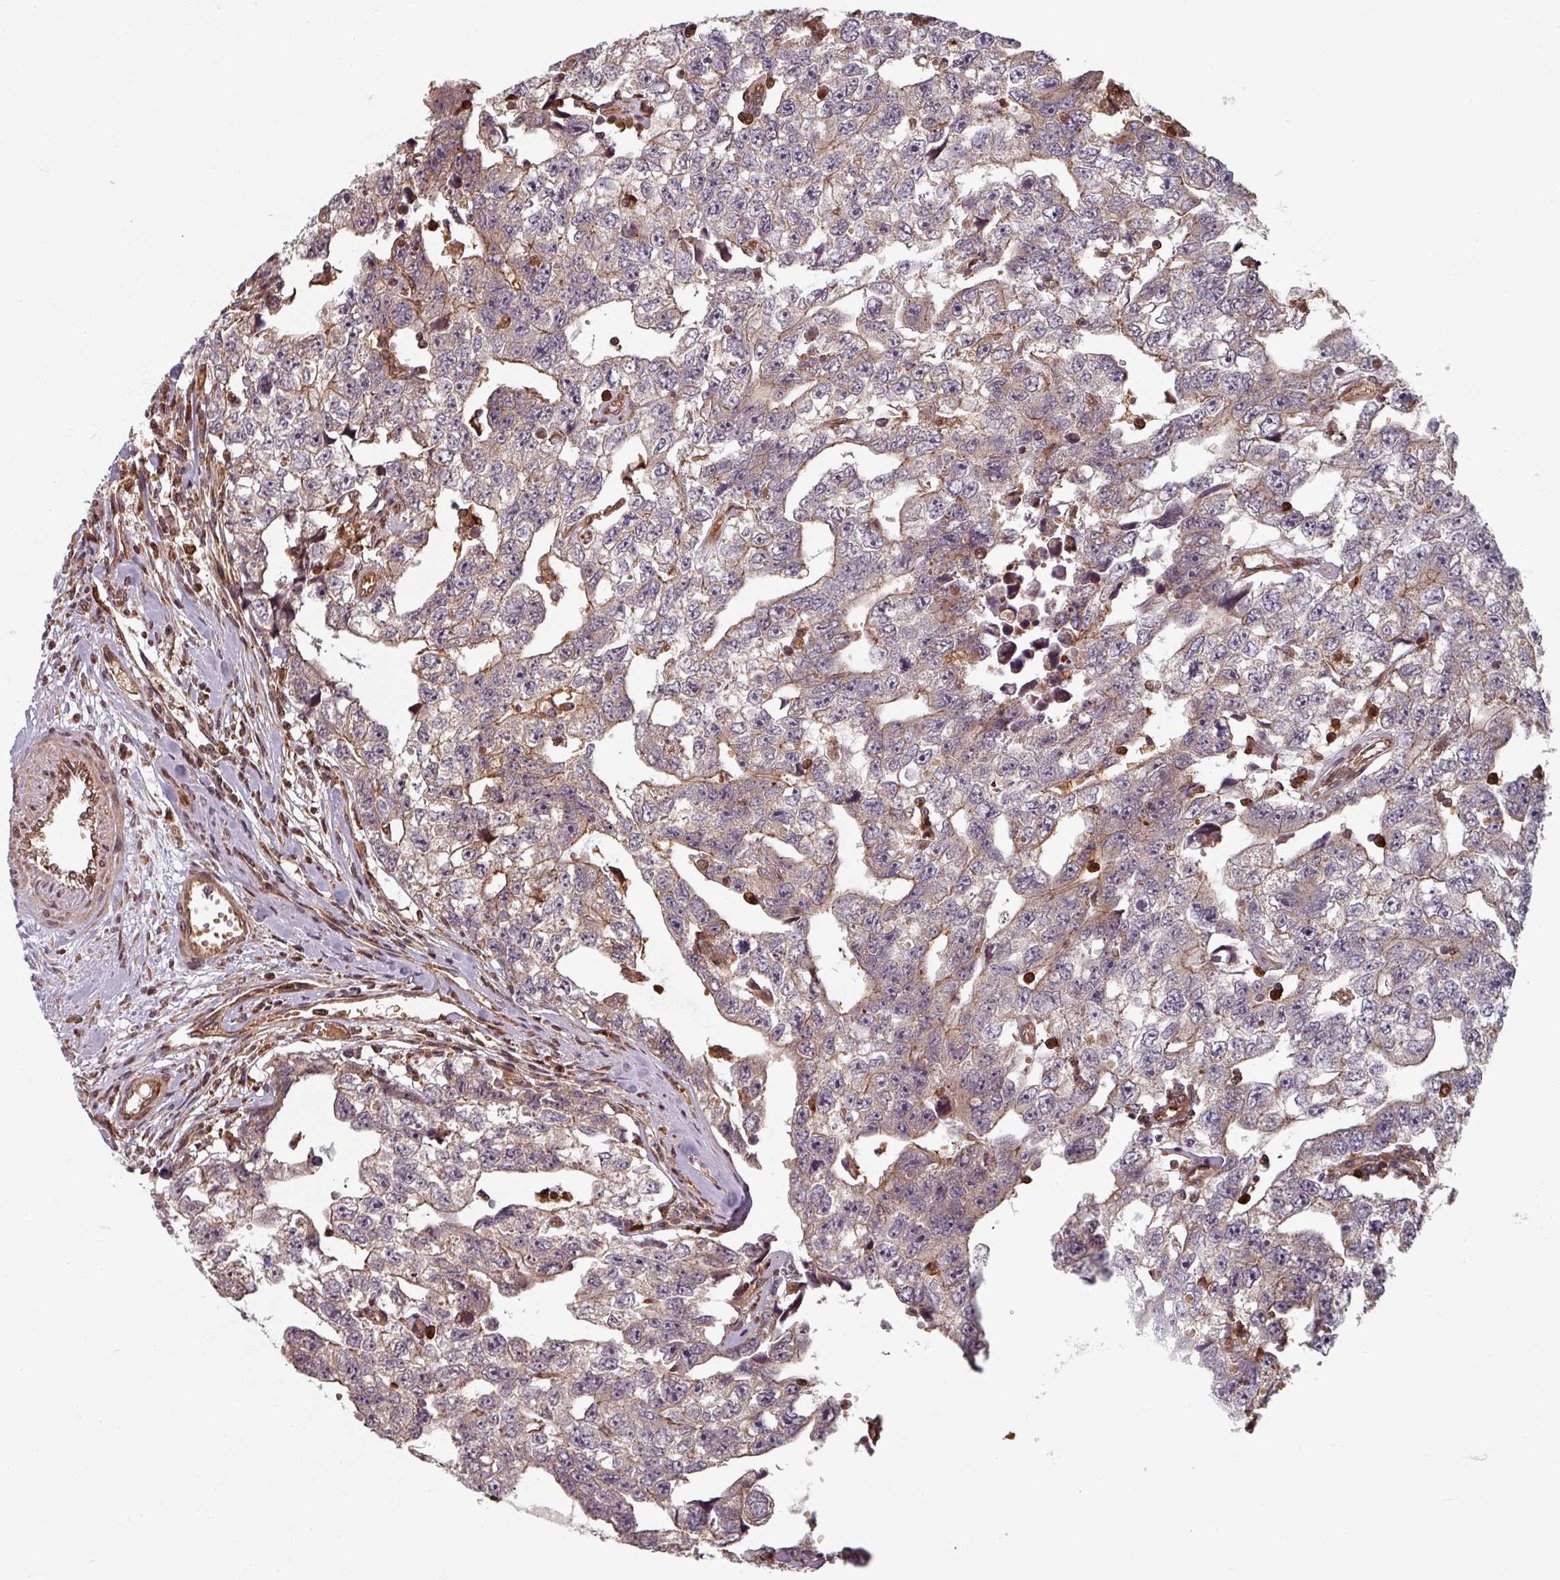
{"staining": {"intensity": "weak", "quantity": "<25%", "location": "cytoplasmic/membranous"}, "tissue": "testis cancer", "cell_type": "Tumor cells", "image_type": "cancer", "snomed": [{"axis": "morphology", "description": "Carcinoma, Embryonal, NOS"}, {"axis": "topography", "description": "Testis"}], "caption": "Immunohistochemistry (IHC) histopathology image of embryonal carcinoma (testis) stained for a protein (brown), which displays no positivity in tumor cells.", "gene": "EID1", "patient": {"sex": "male", "age": 22}}